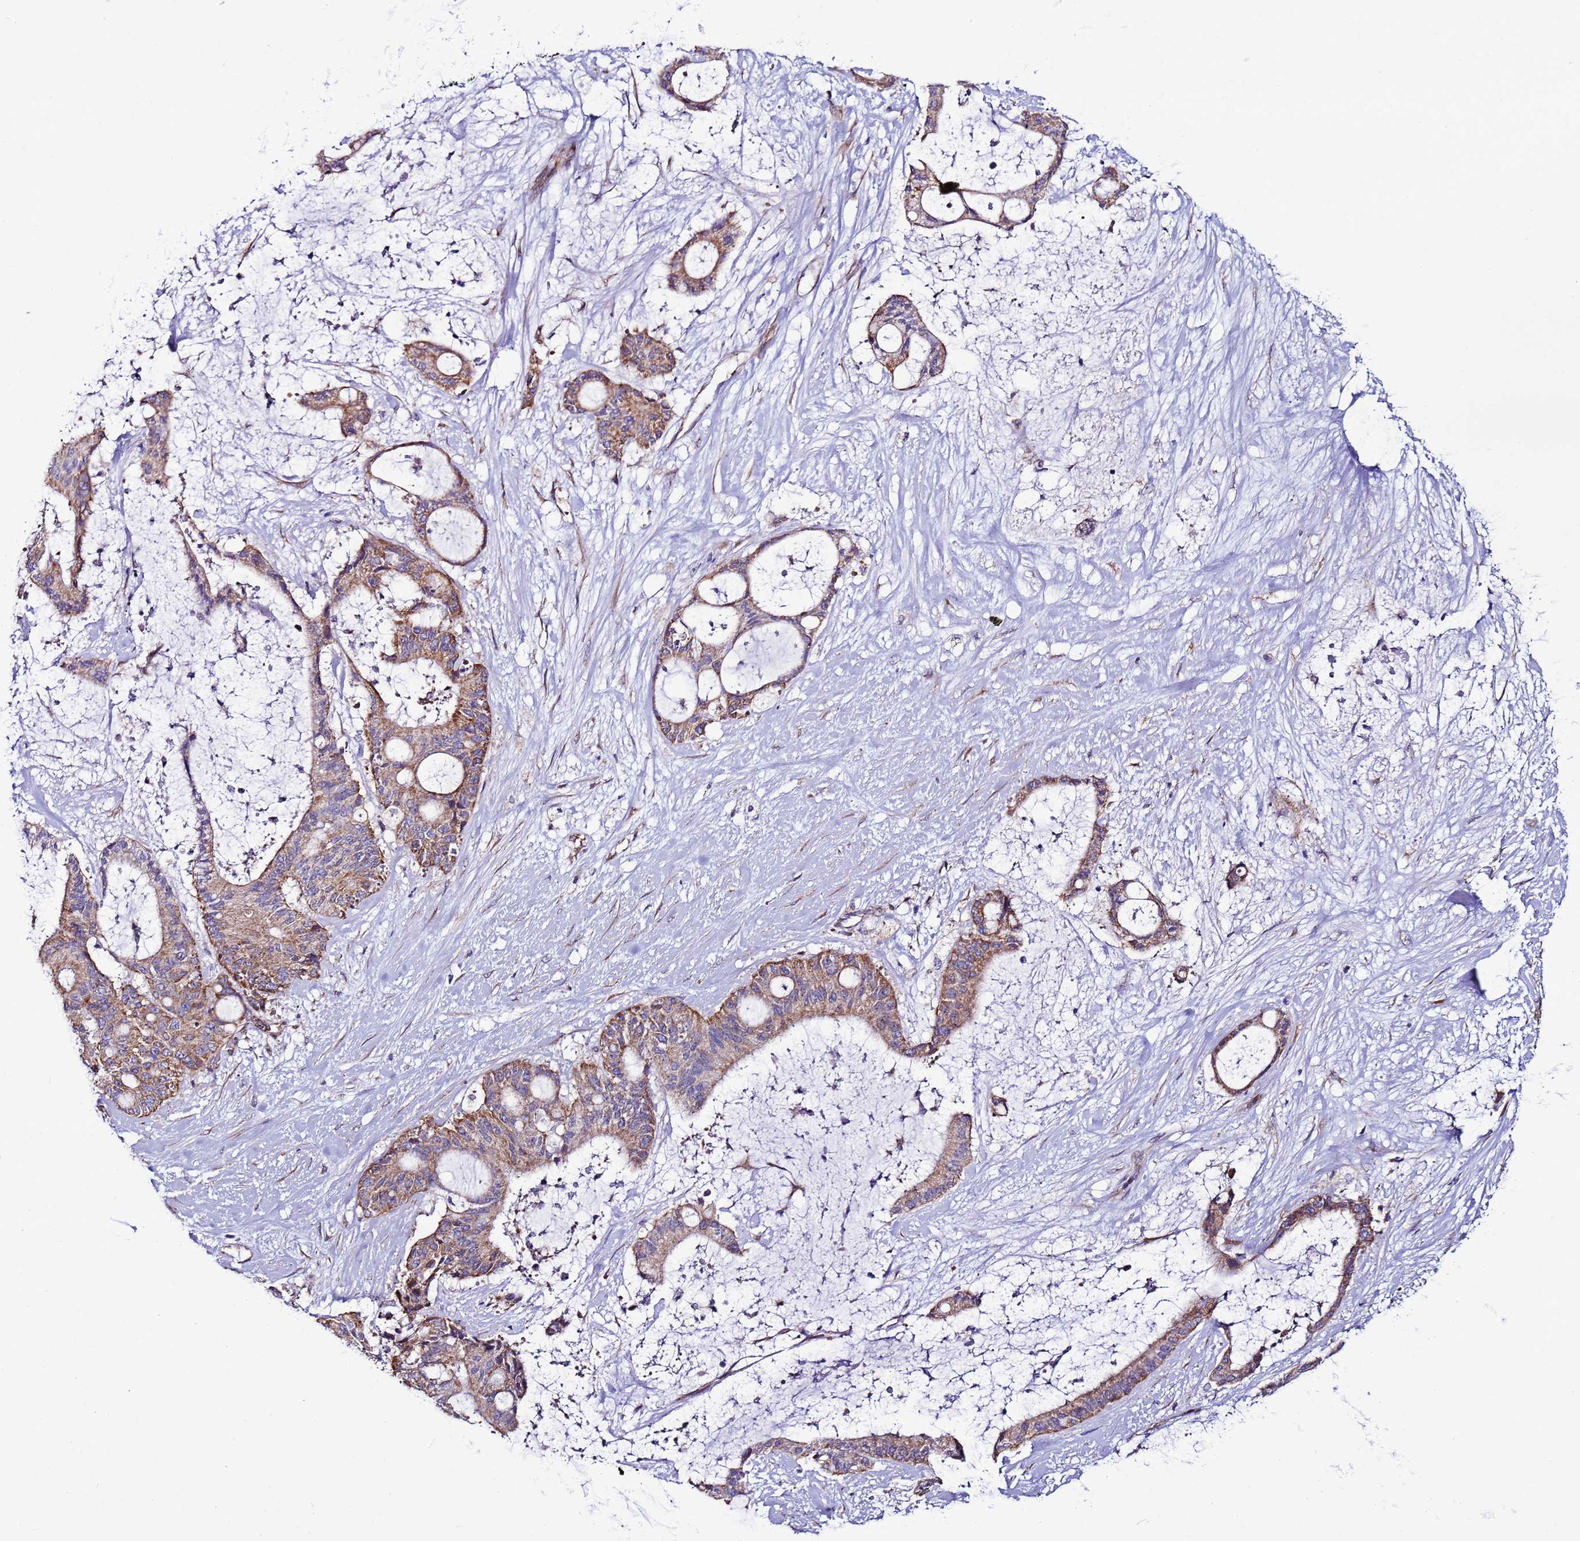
{"staining": {"intensity": "moderate", "quantity": ">75%", "location": "cytoplasmic/membranous"}, "tissue": "liver cancer", "cell_type": "Tumor cells", "image_type": "cancer", "snomed": [{"axis": "morphology", "description": "Normal tissue, NOS"}, {"axis": "morphology", "description": "Cholangiocarcinoma"}, {"axis": "topography", "description": "Liver"}, {"axis": "topography", "description": "Peripheral nerve tissue"}], "caption": "Liver cancer stained for a protein demonstrates moderate cytoplasmic/membranous positivity in tumor cells.", "gene": "AHI1", "patient": {"sex": "female", "age": 73}}